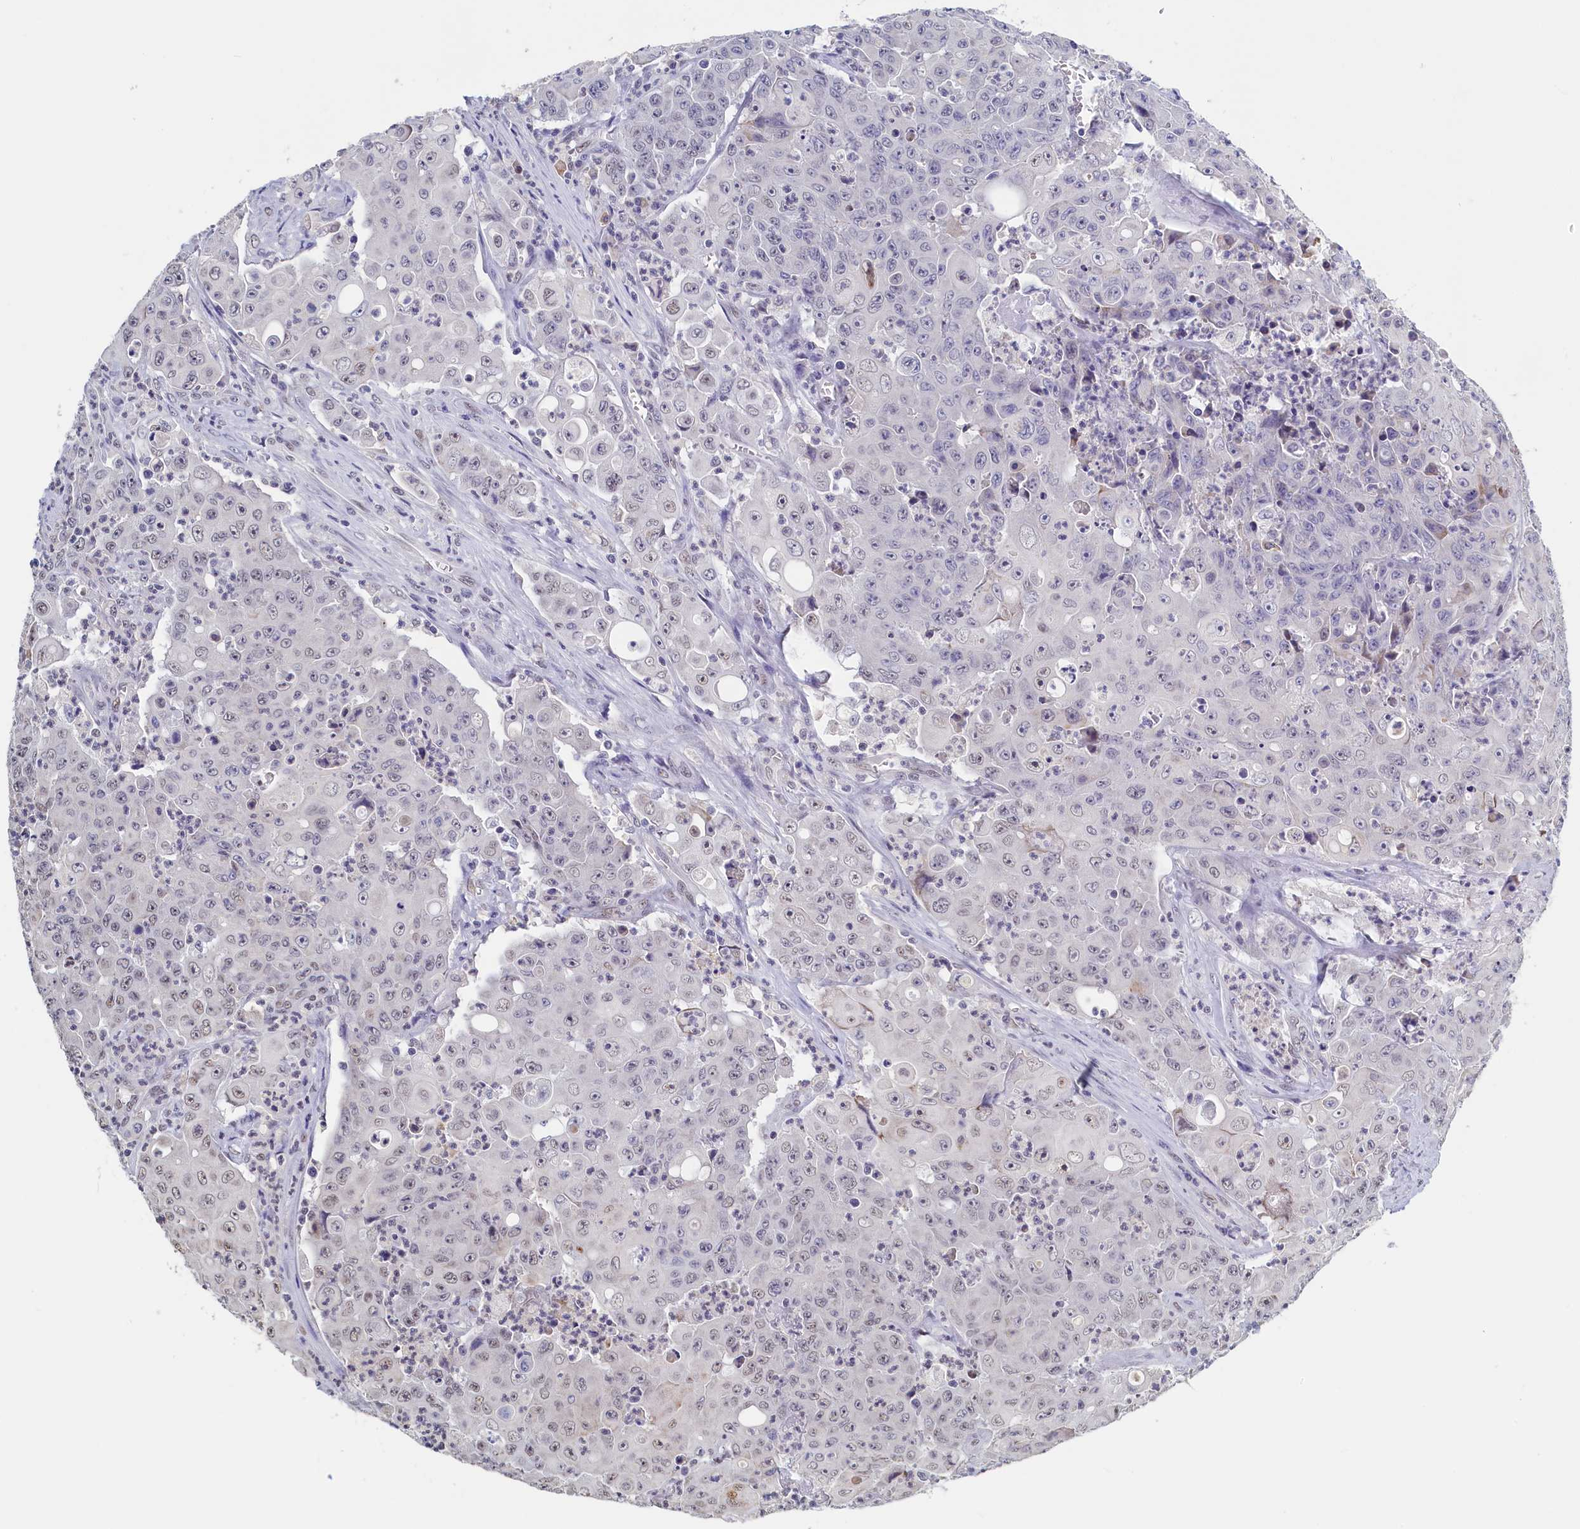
{"staining": {"intensity": "weak", "quantity": "<25%", "location": "nuclear"}, "tissue": "colorectal cancer", "cell_type": "Tumor cells", "image_type": "cancer", "snomed": [{"axis": "morphology", "description": "Adenocarcinoma, NOS"}, {"axis": "topography", "description": "Colon"}], "caption": "Immunohistochemistry (IHC) of human colorectal cancer (adenocarcinoma) shows no staining in tumor cells.", "gene": "MOSPD3", "patient": {"sex": "male", "age": 51}}